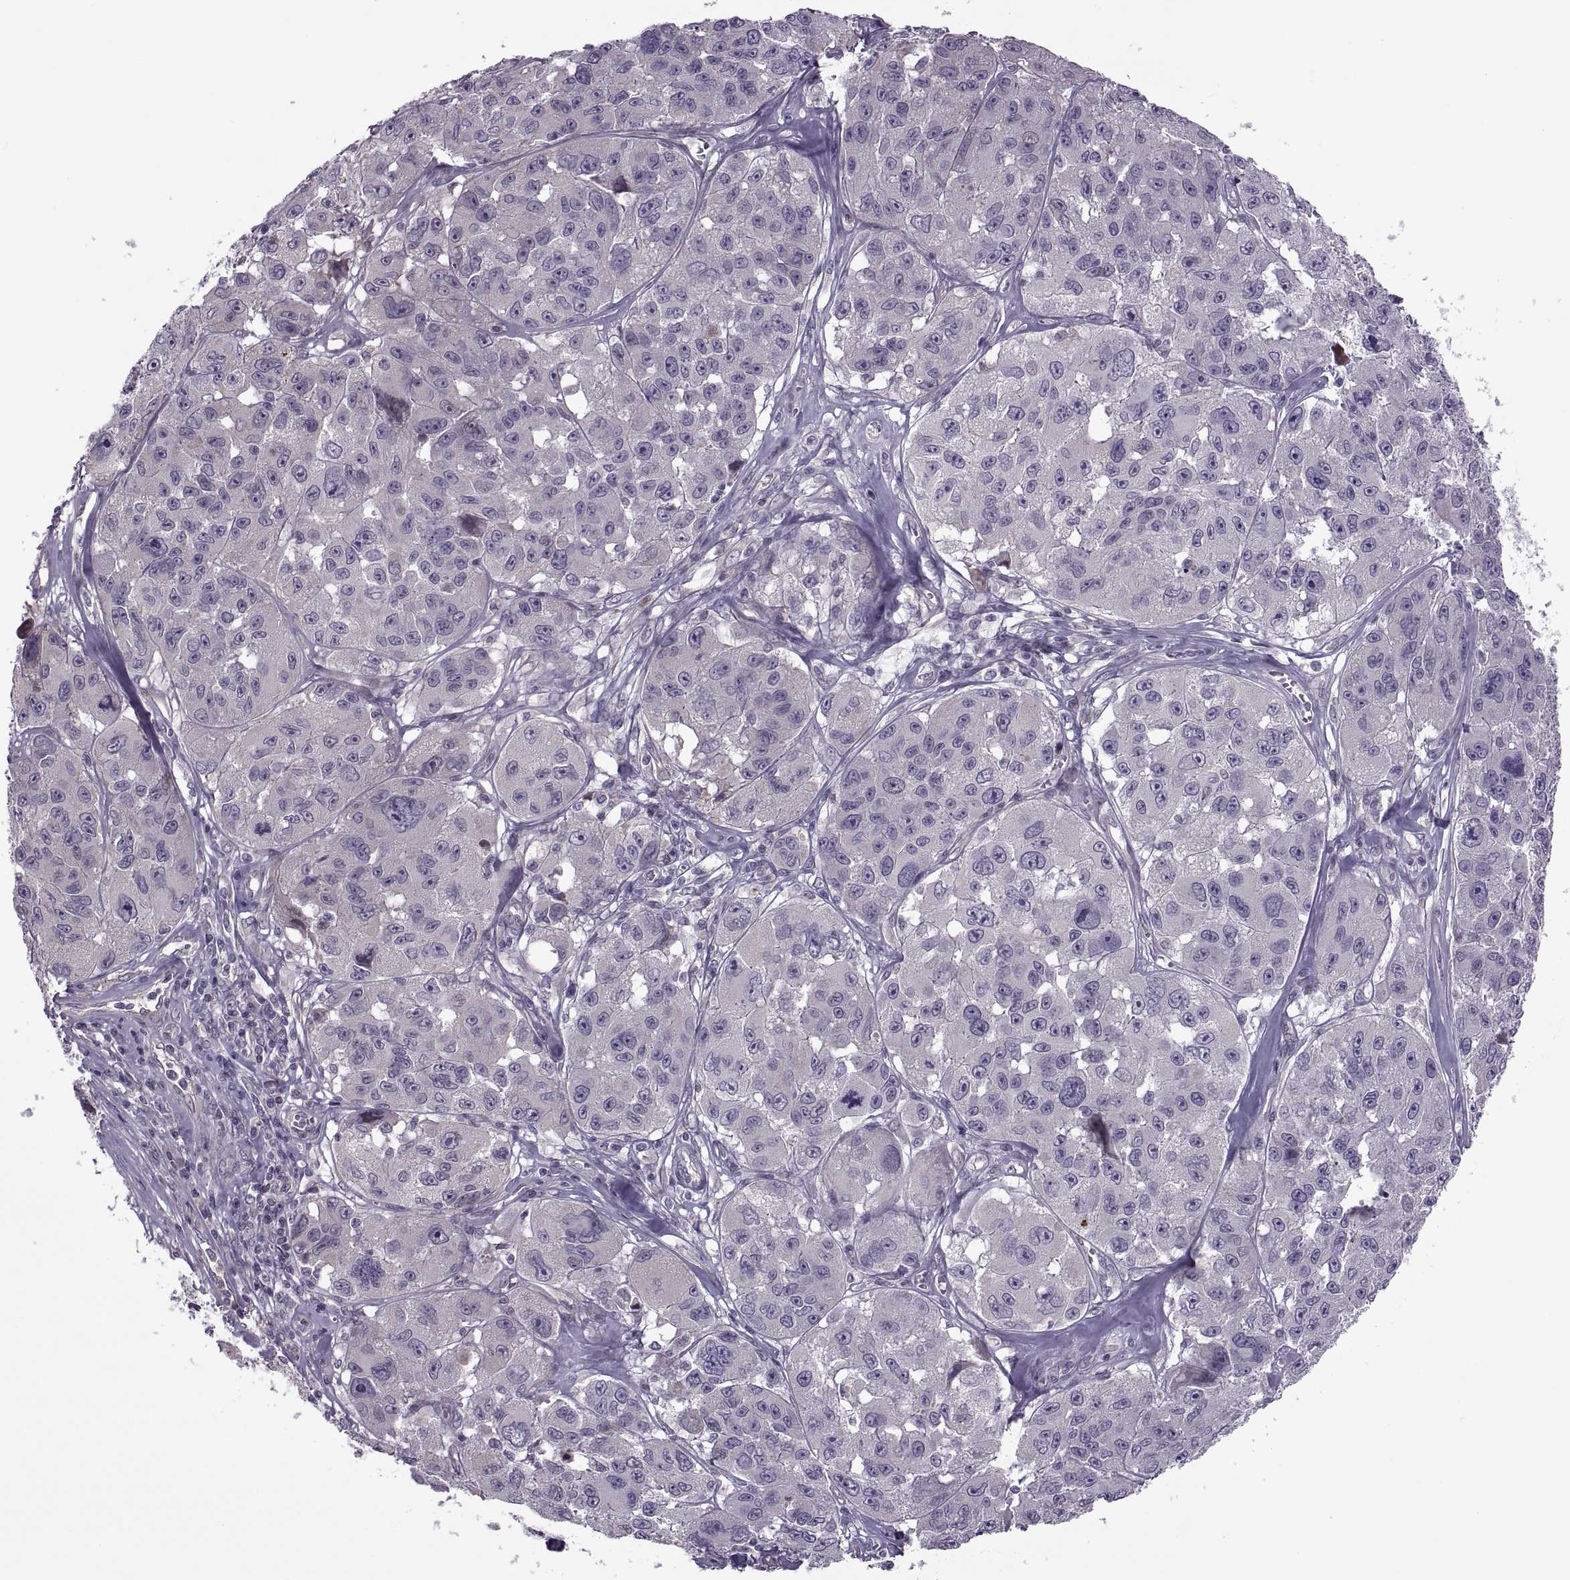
{"staining": {"intensity": "negative", "quantity": "none", "location": "none"}, "tissue": "melanoma", "cell_type": "Tumor cells", "image_type": "cancer", "snomed": [{"axis": "morphology", "description": "Malignant melanoma, NOS"}, {"axis": "topography", "description": "Skin"}], "caption": "This histopathology image is of melanoma stained with immunohistochemistry (IHC) to label a protein in brown with the nuclei are counter-stained blue. There is no expression in tumor cells.", "gene": "ODF3", "patient": {"sex": "female", "age": 66}}